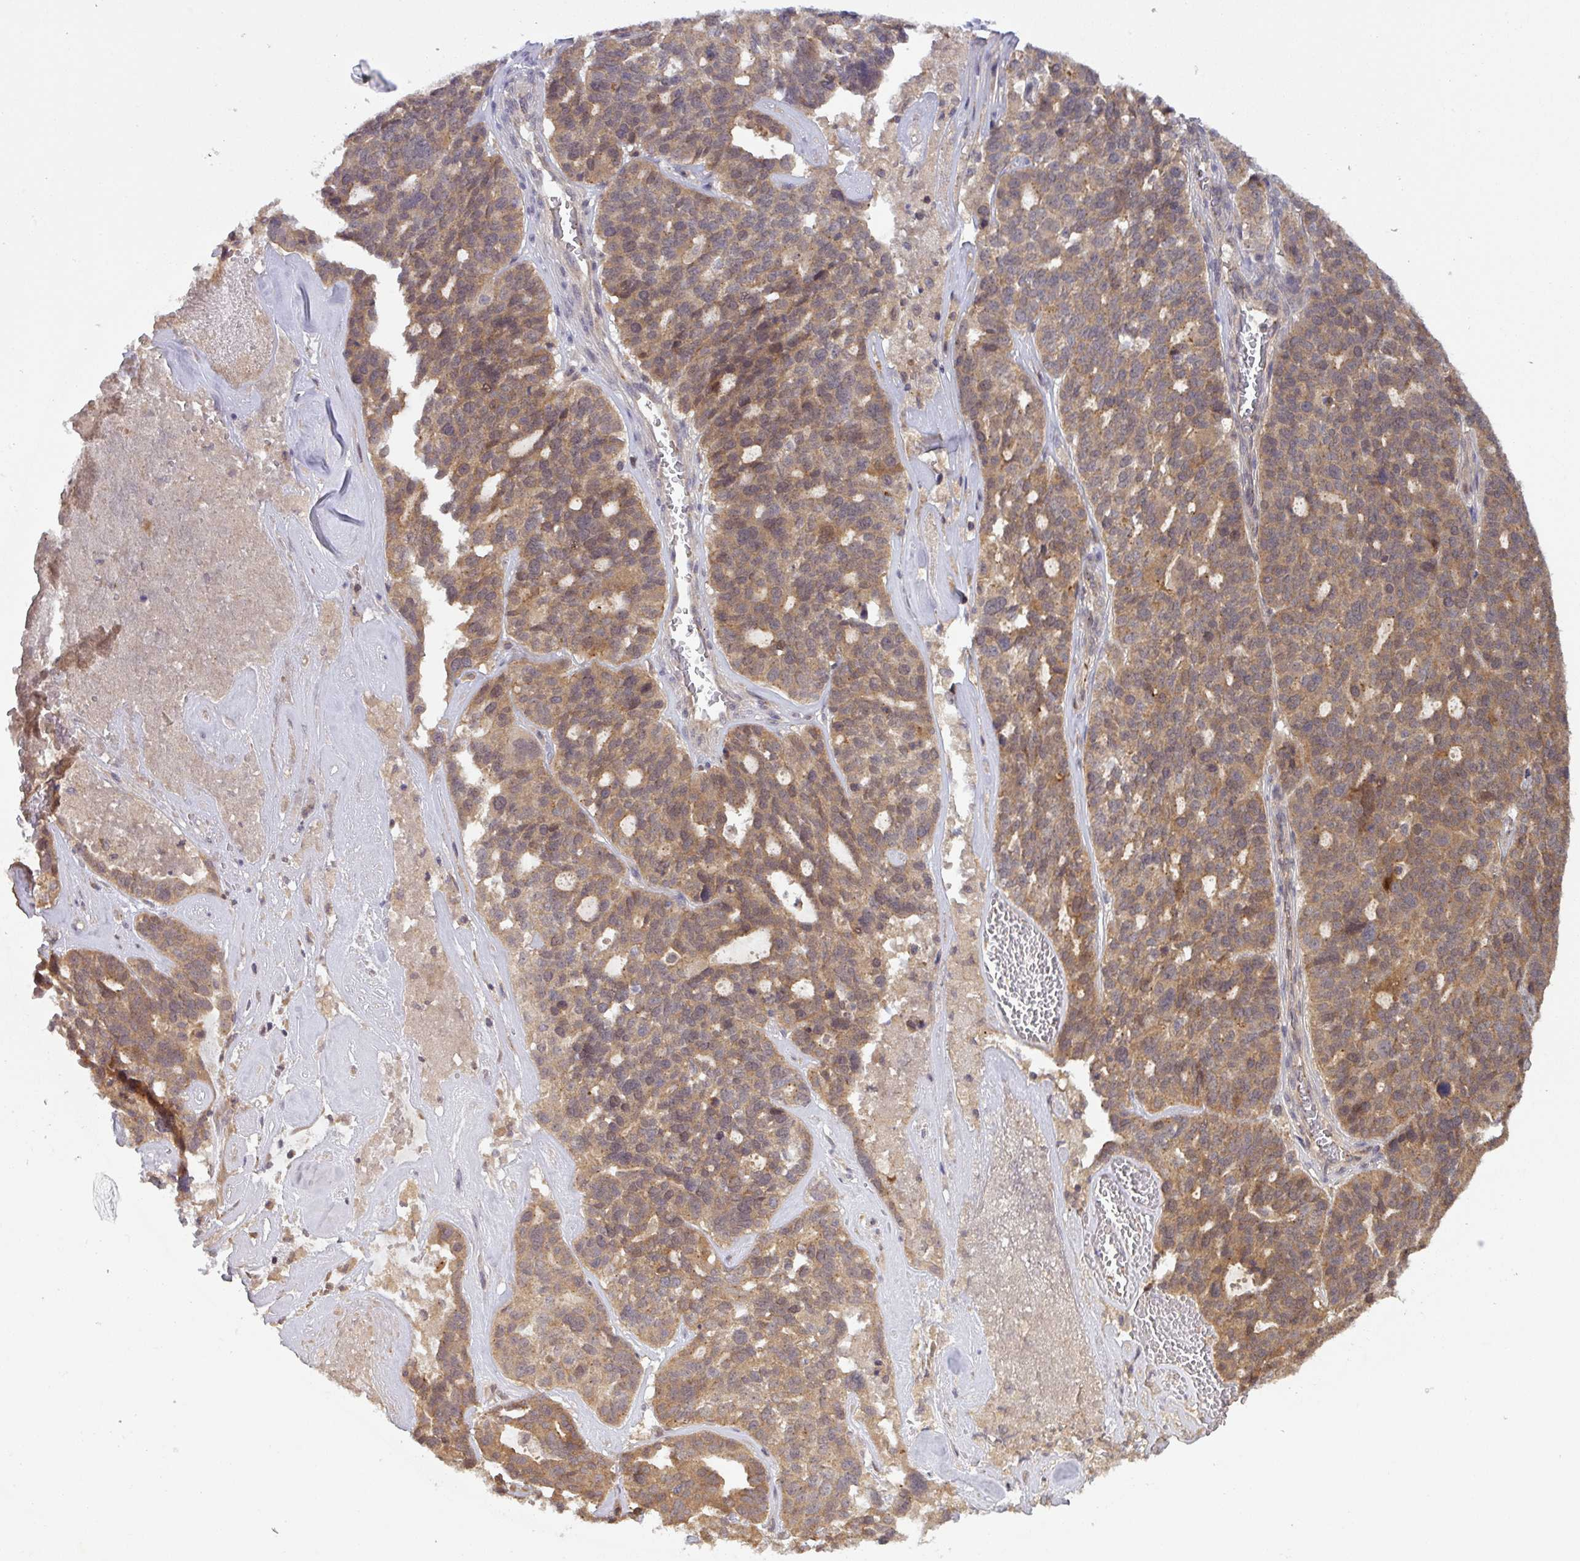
{"staining": {"intensity": "moderate", "quantity": ">75%", "location": "cytoplasmic/membranous"}, "tissue": "ovarian cancer", "cell_type": "Tumor cells", "image_type": "cancer", "snomed": [{"axis": "morphology", "description": "Cystadenocarcinoma, serous, NOS"}, {"axis": "topography", "description": "Ovary"}], "caption": "Serous cystadenocarcinoma (ovarian) stained for a protein (brown) exhibits moderate cytoplasmic/membranous positive positivity in about >75% of tumor cells.", "gene": "CCDC121", "patient": {"sex": "female", "age": 59}}